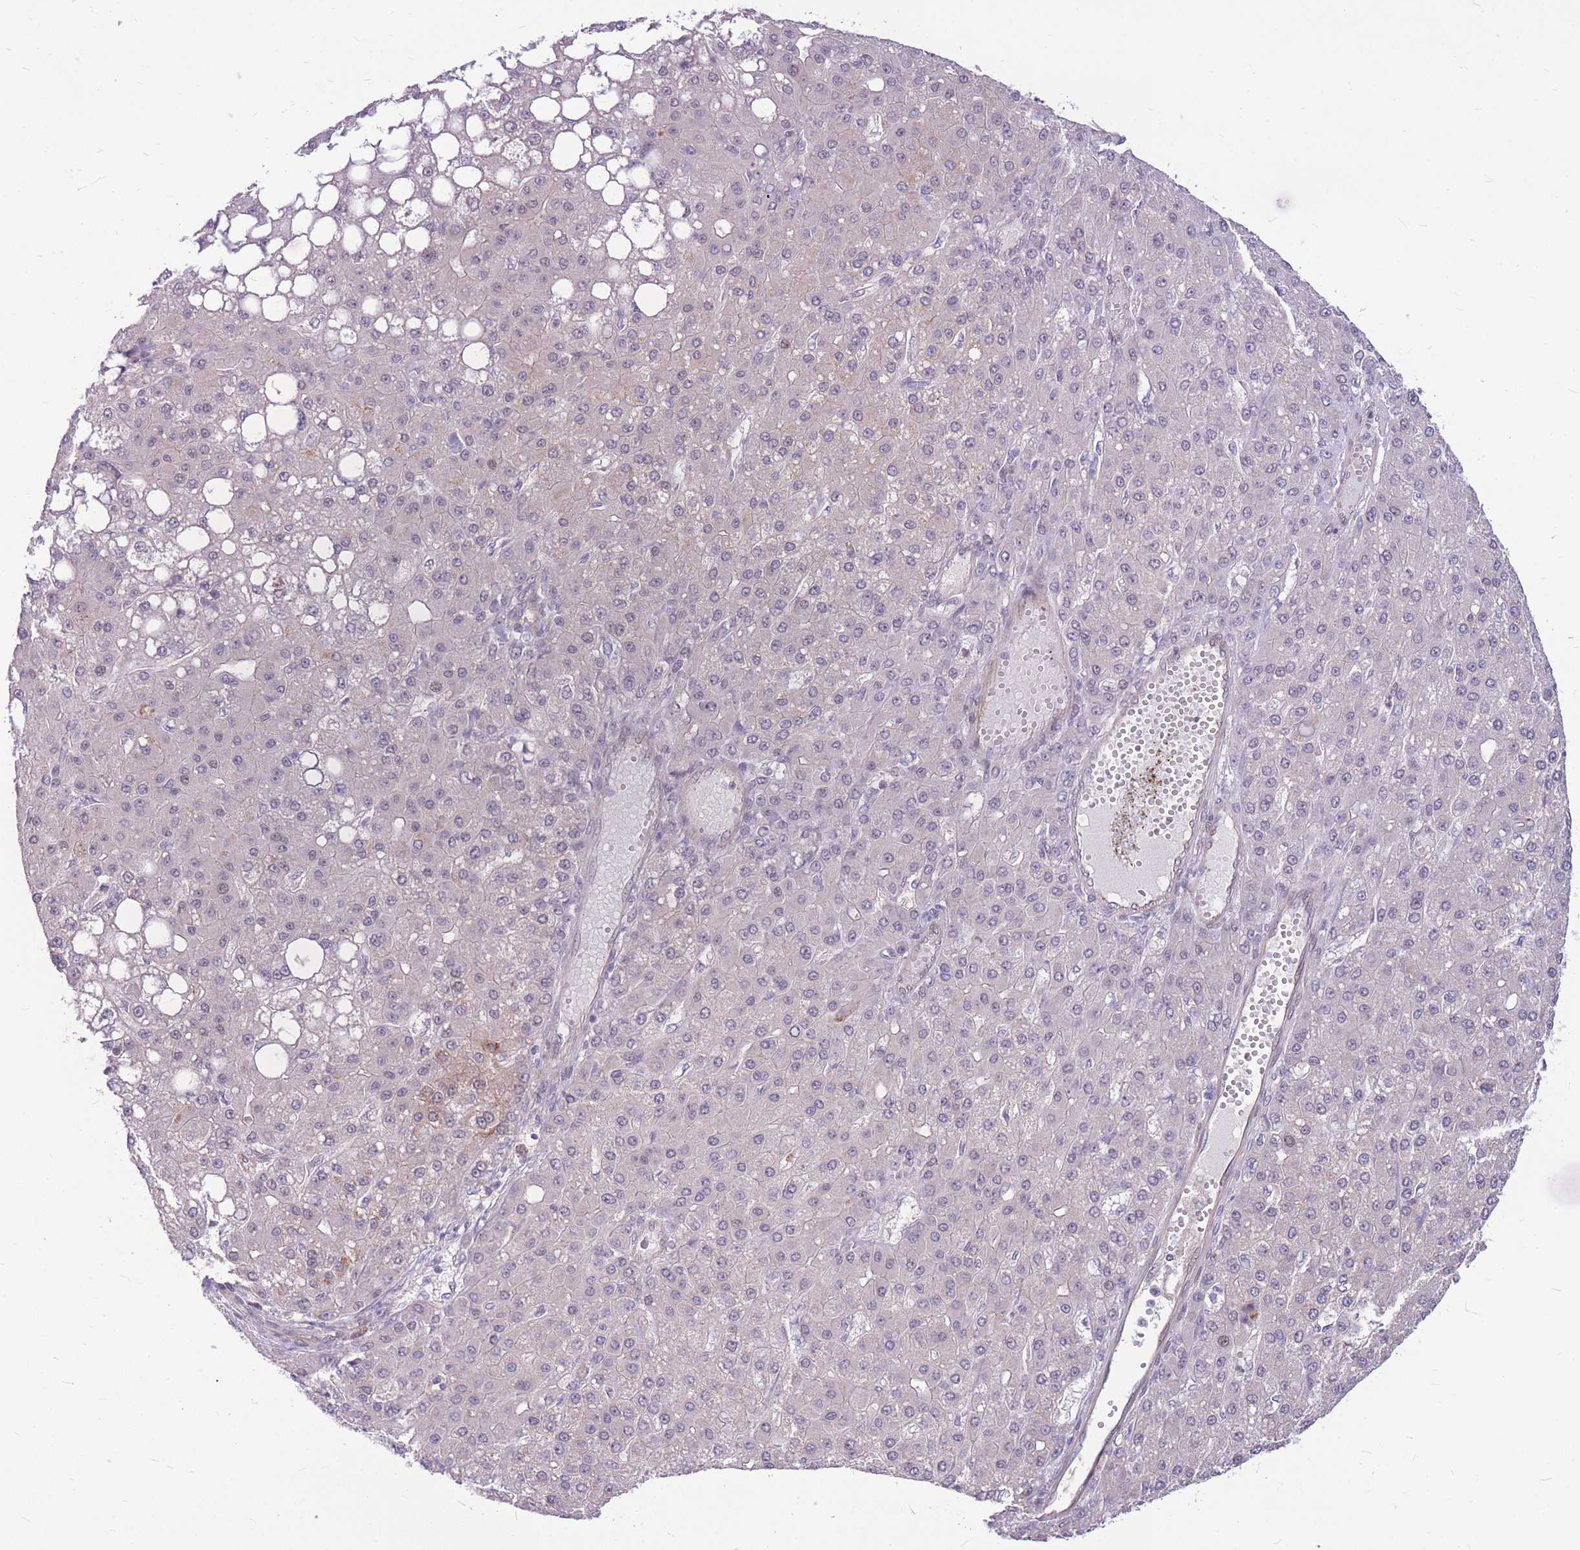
{"staining": {"intensity": "negative", "quantity": "none", "location": "none"}, "tissue": "liver cancer", "cell_type": "Tumor cells", "image_type": "cancer", "snomed": [{"axis": "morphology", "description": "Carcinoma, Hepatocellular, NOS"}, {"axis": "topography", "description": "Liver"}], "caption": "Hepatocellular carcinoma (liver) stained for a protein using immunohistochemistry (IHC) shows no positivity tumor cells.", "gene": "TCF20", "patient": {"sex": "male", "age": 67}}